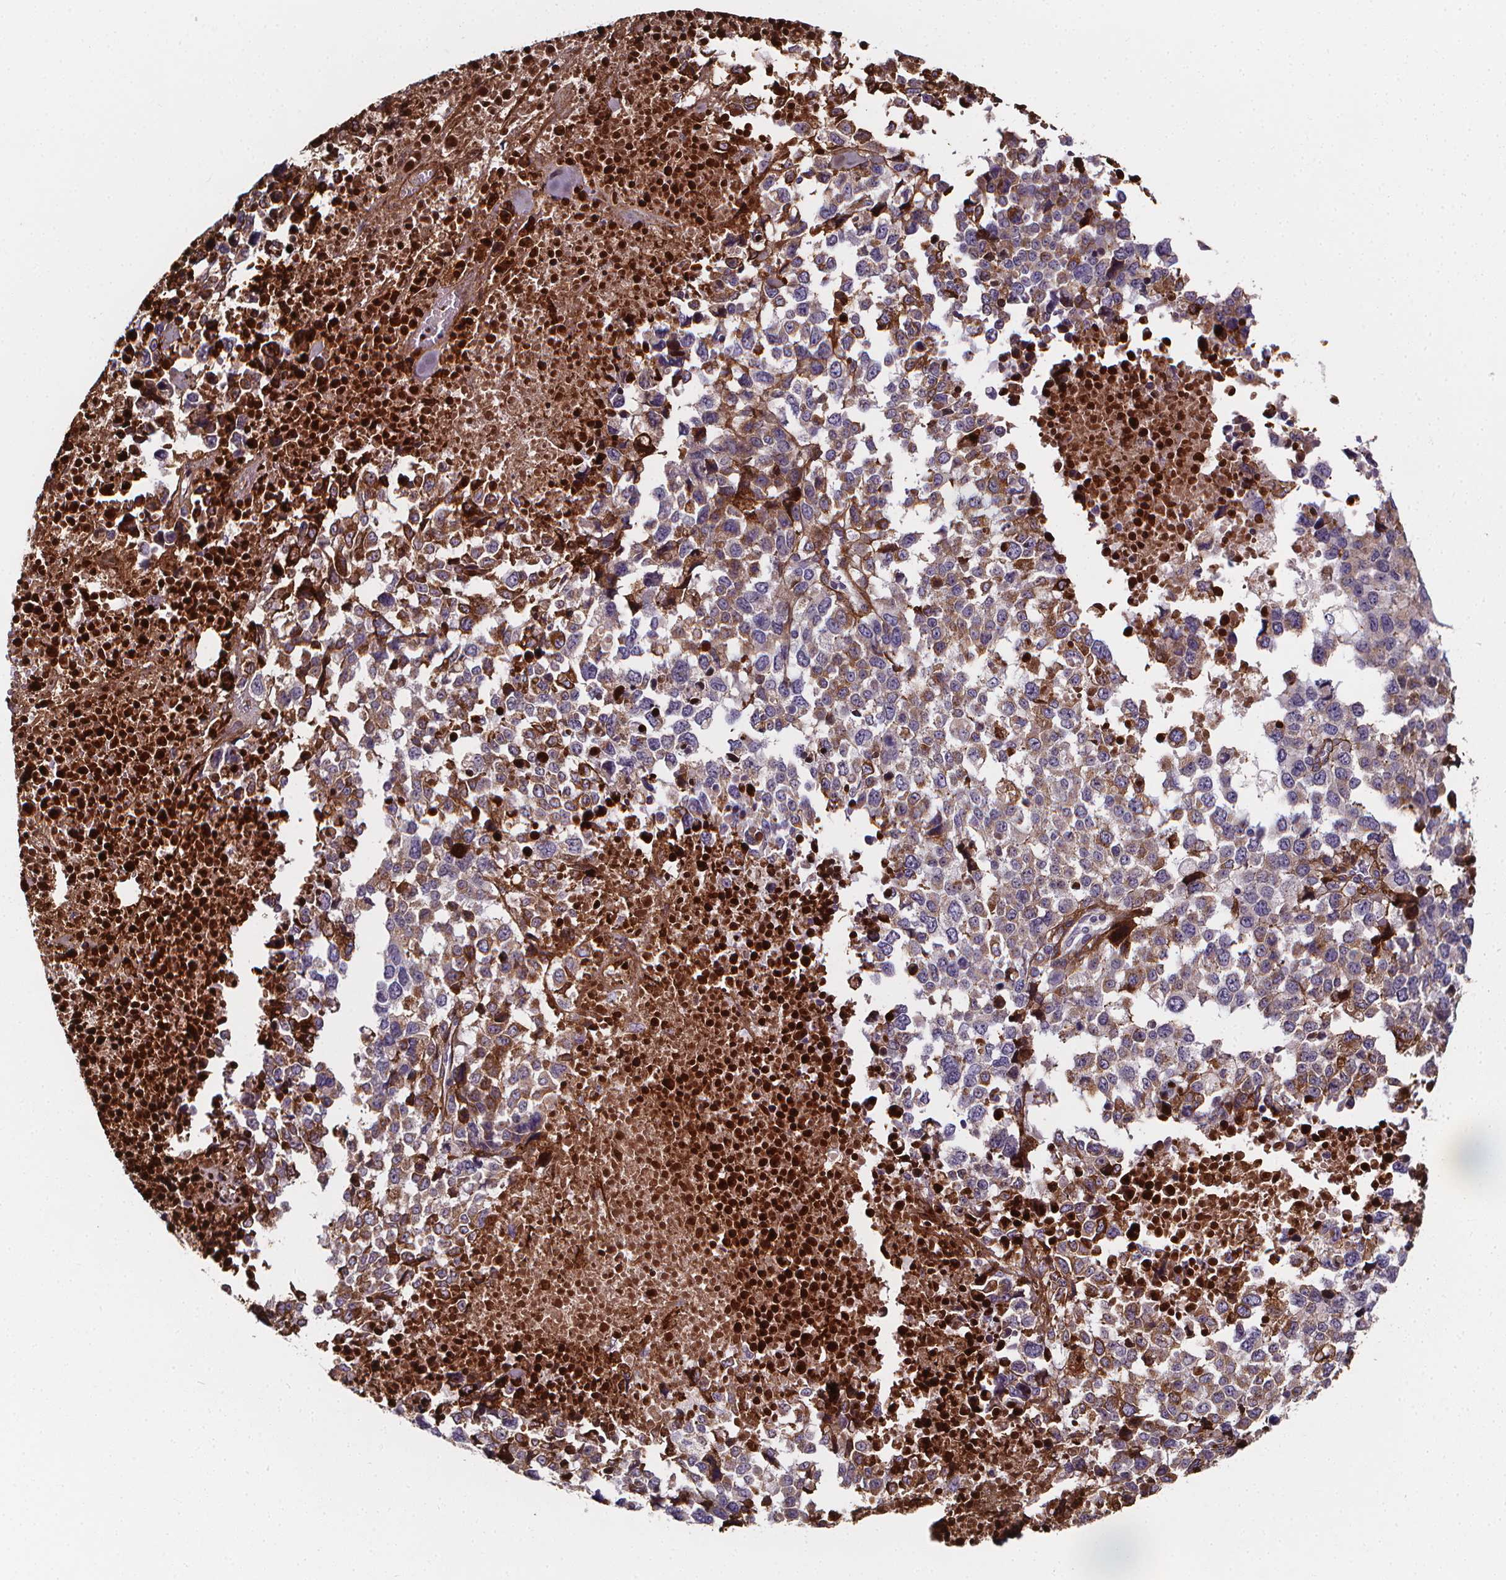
{"staining": {"intensity": "negative", "quantity": "none", "location": "none"}, "tissue": "melanoma", "cell_type": "Tumor cells", "image_type": "cancer", "snomed": [{"axis": "morphology", "description": "Malignant melanoma, Metastatic site"}, {"axis": "topography", "description": "Skin"}], "caption": "Tumor cells show no significant staining in malignant melanoma (metastatic site). The staining is performed using DAB (3,3'-diaminobenzidine) brown chromogen with nuclei counter-stained in using hematoxylin.", "gene": "AEBP1", "patient": {"sex": "male", "age": 84}}